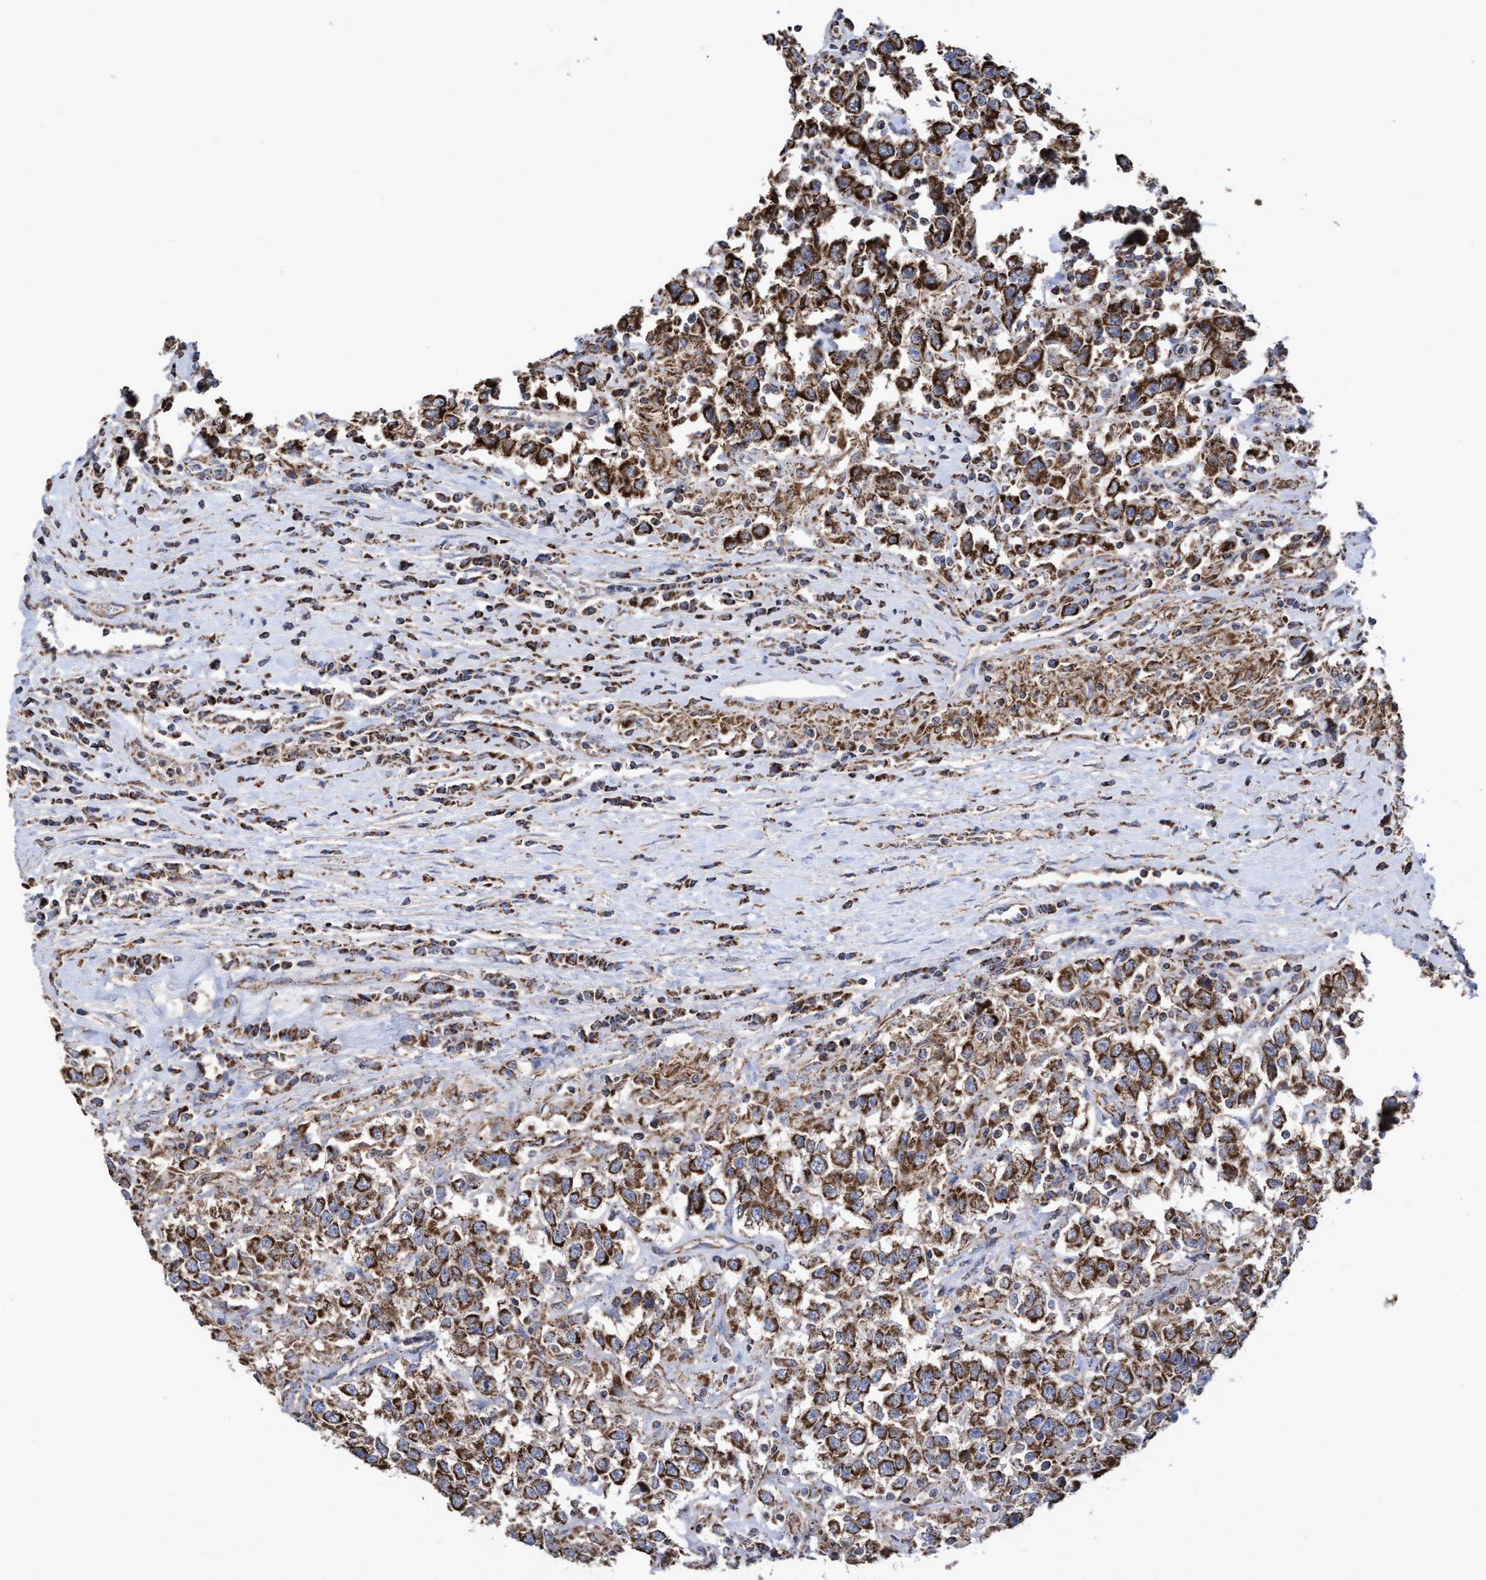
{"staining": {"intensity": "strong", "quantity": ">75%", "location": "cytoplasmic/membranous"}, "tissue": "testis cancer", "cell_type": "Tumor cells", "image_type": "cancer", "snomed": [{"axis": "morphology", "description": "Seminoma, NOS"}, {"axis": "topography", "description": "Testis"}], "caption": "This image demonstrates seminoma (testis) stained with immunohistochemistry to label a protein in brown. The cytoplasmic/membranous of tumor cells show strong positivity for the protein. Nuclei are counter-stained blue.", "gene": "COBL", "patient": {"sex": "male", "age": 41}}